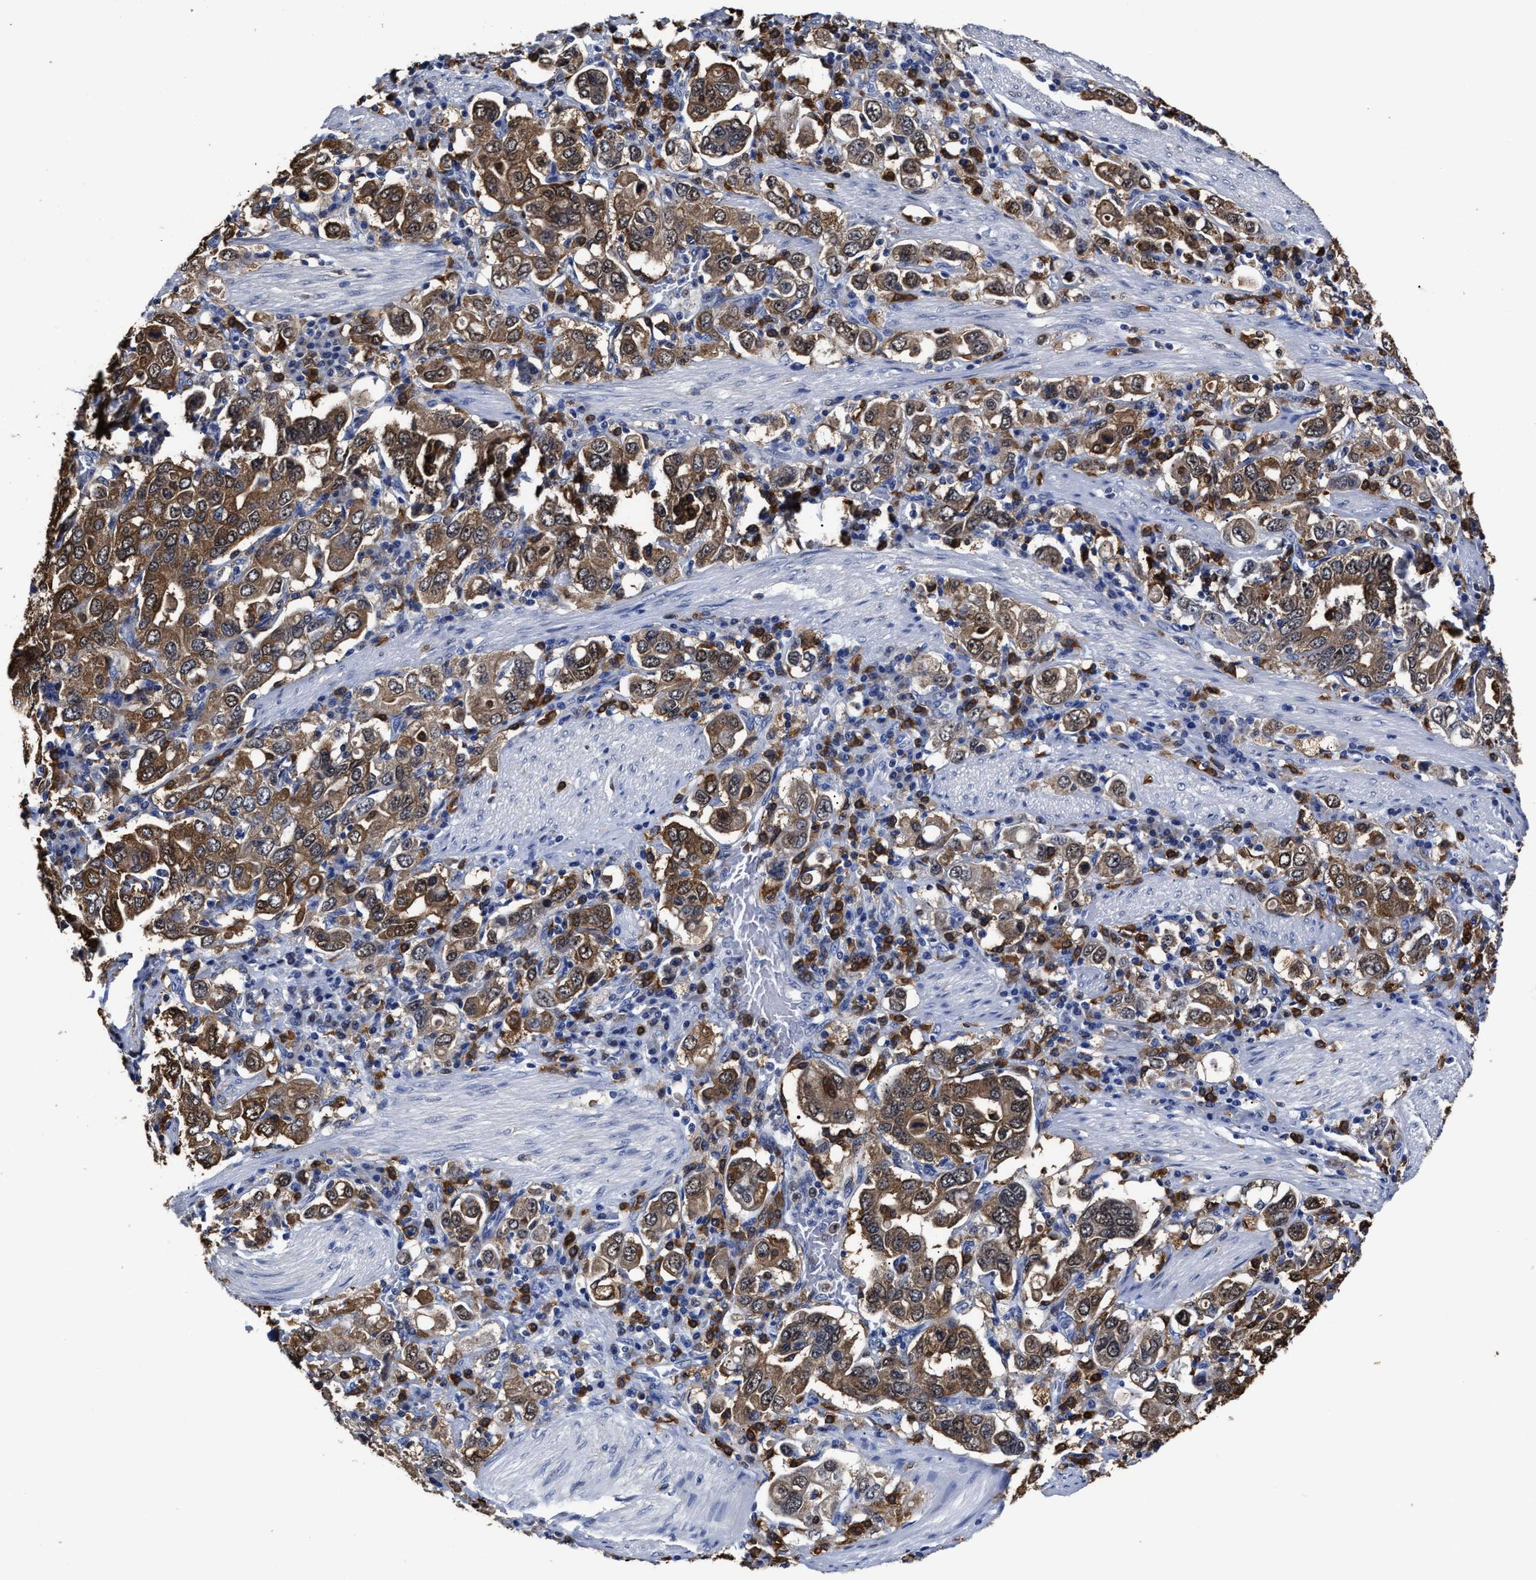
{"staining": {"intensity": "moderate", "quantity": ">75%", "location": "cytoplasmic/membranous"}, "tissue": "stomach cancer", "cell_type": "Tumor cells", "image_type": "cancer", "snomed": [{"axis": "morphology", "description": "Adenocarcinoma, NOS"}, {"axis": "topography", "description": "Stomach, upper"}], "caption": "Immunohistochemical staining of human stomach cancer shows moderate cytoplasmic/membranous protein positivity in approximately >75% of tumor cells.", "gene": "PRPF4B", "patient": {"sex": "male", "age": 62}}